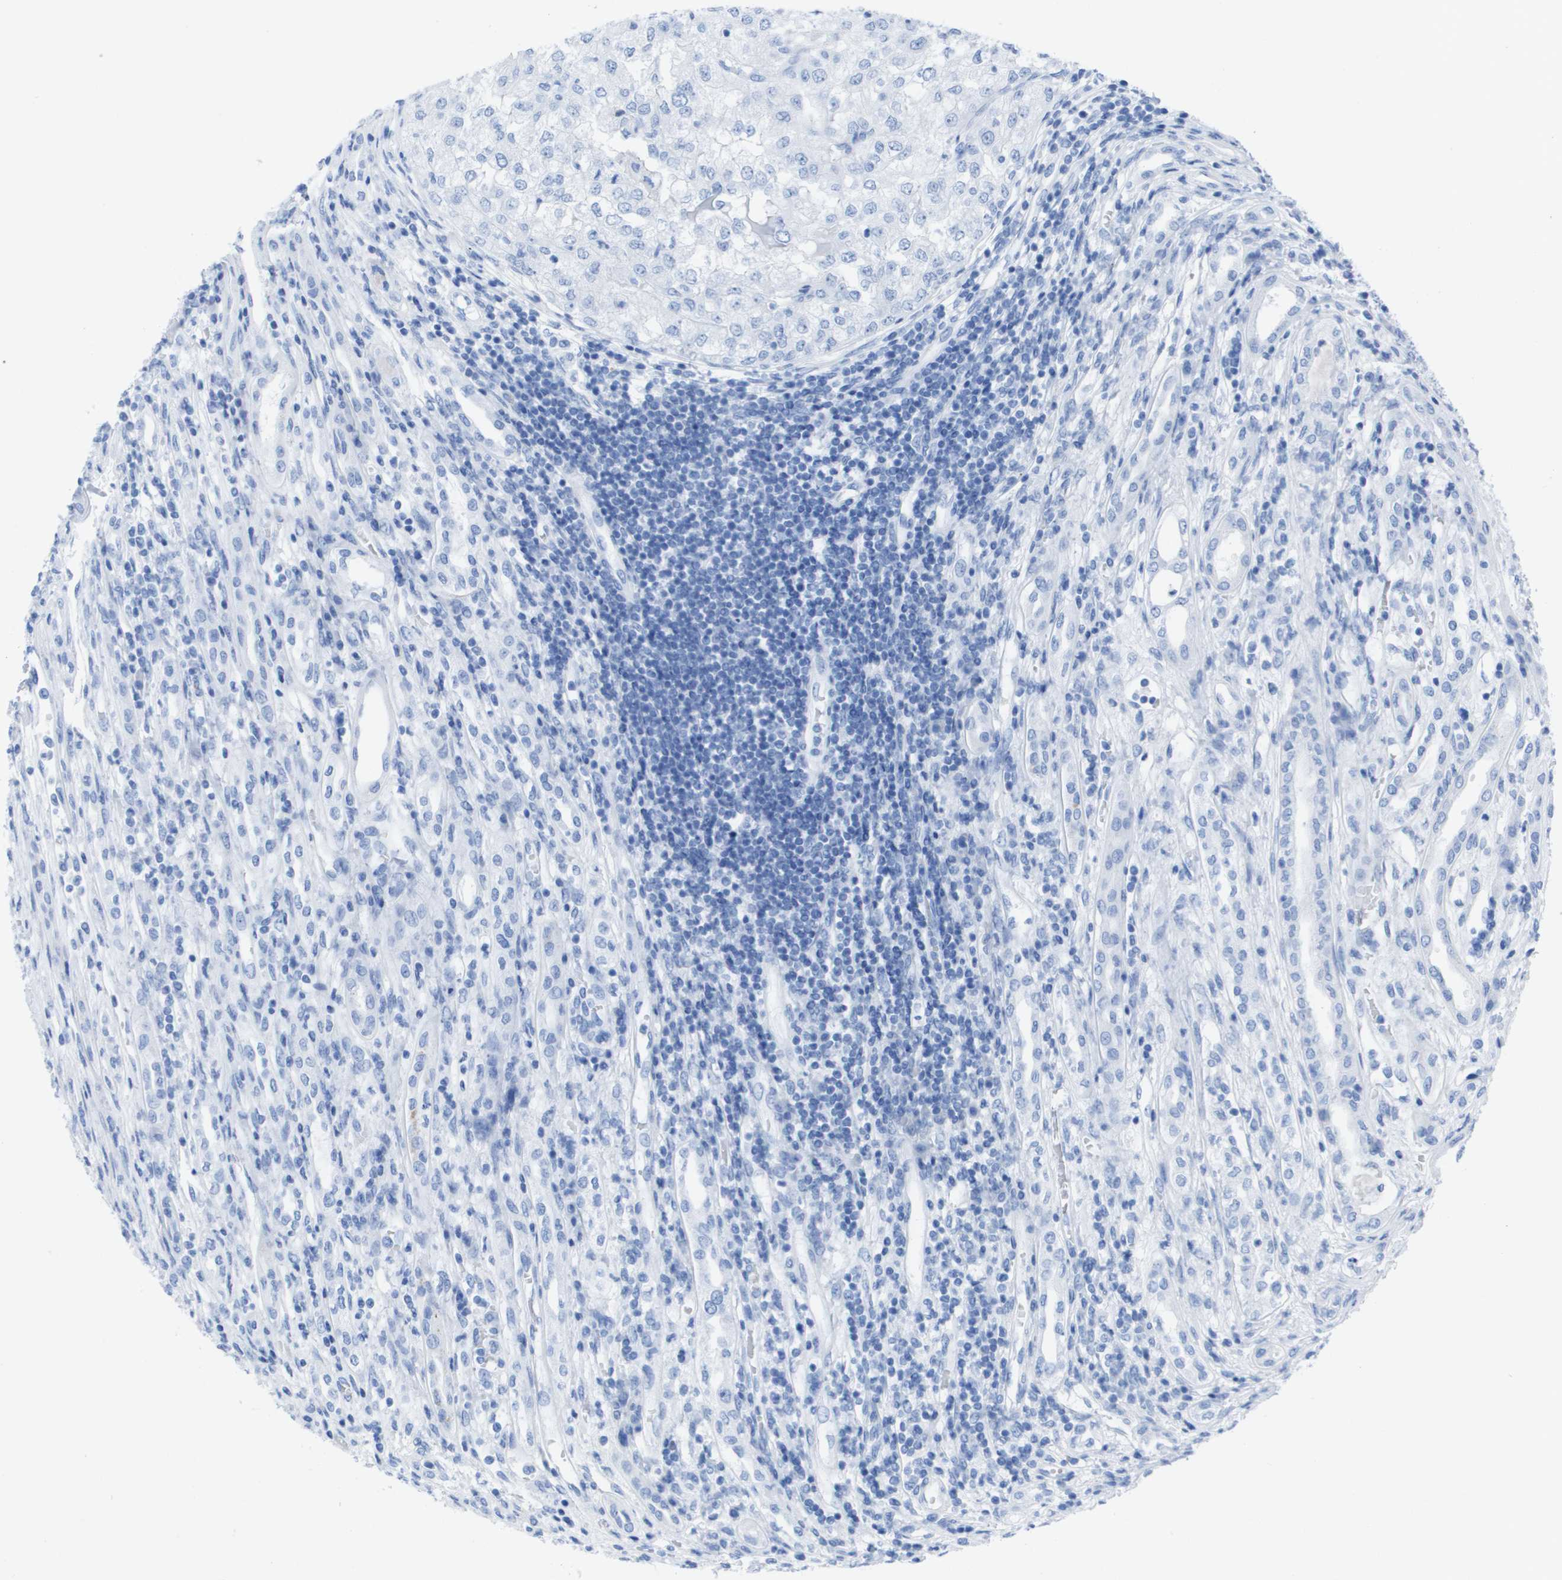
{"staining": {"intensity": "negative", "quantity": "none", "location": "none"}, "tissue": "renal cancer", "cell_type": "Tumor cells", "image_type": "cancer", "snomed": [{"axis": "morphology", "description": "Adenocarcinoma, NOS"}, {"axis": "topography", "description": "Kidney"}], "caption": "This is an immunohistochemistry histopathology image of human renal adenocarcinoma. There is no positivity in tumor cells.", "gene": "KCNA3", "patient": {"sex": "female", "age": 54}}